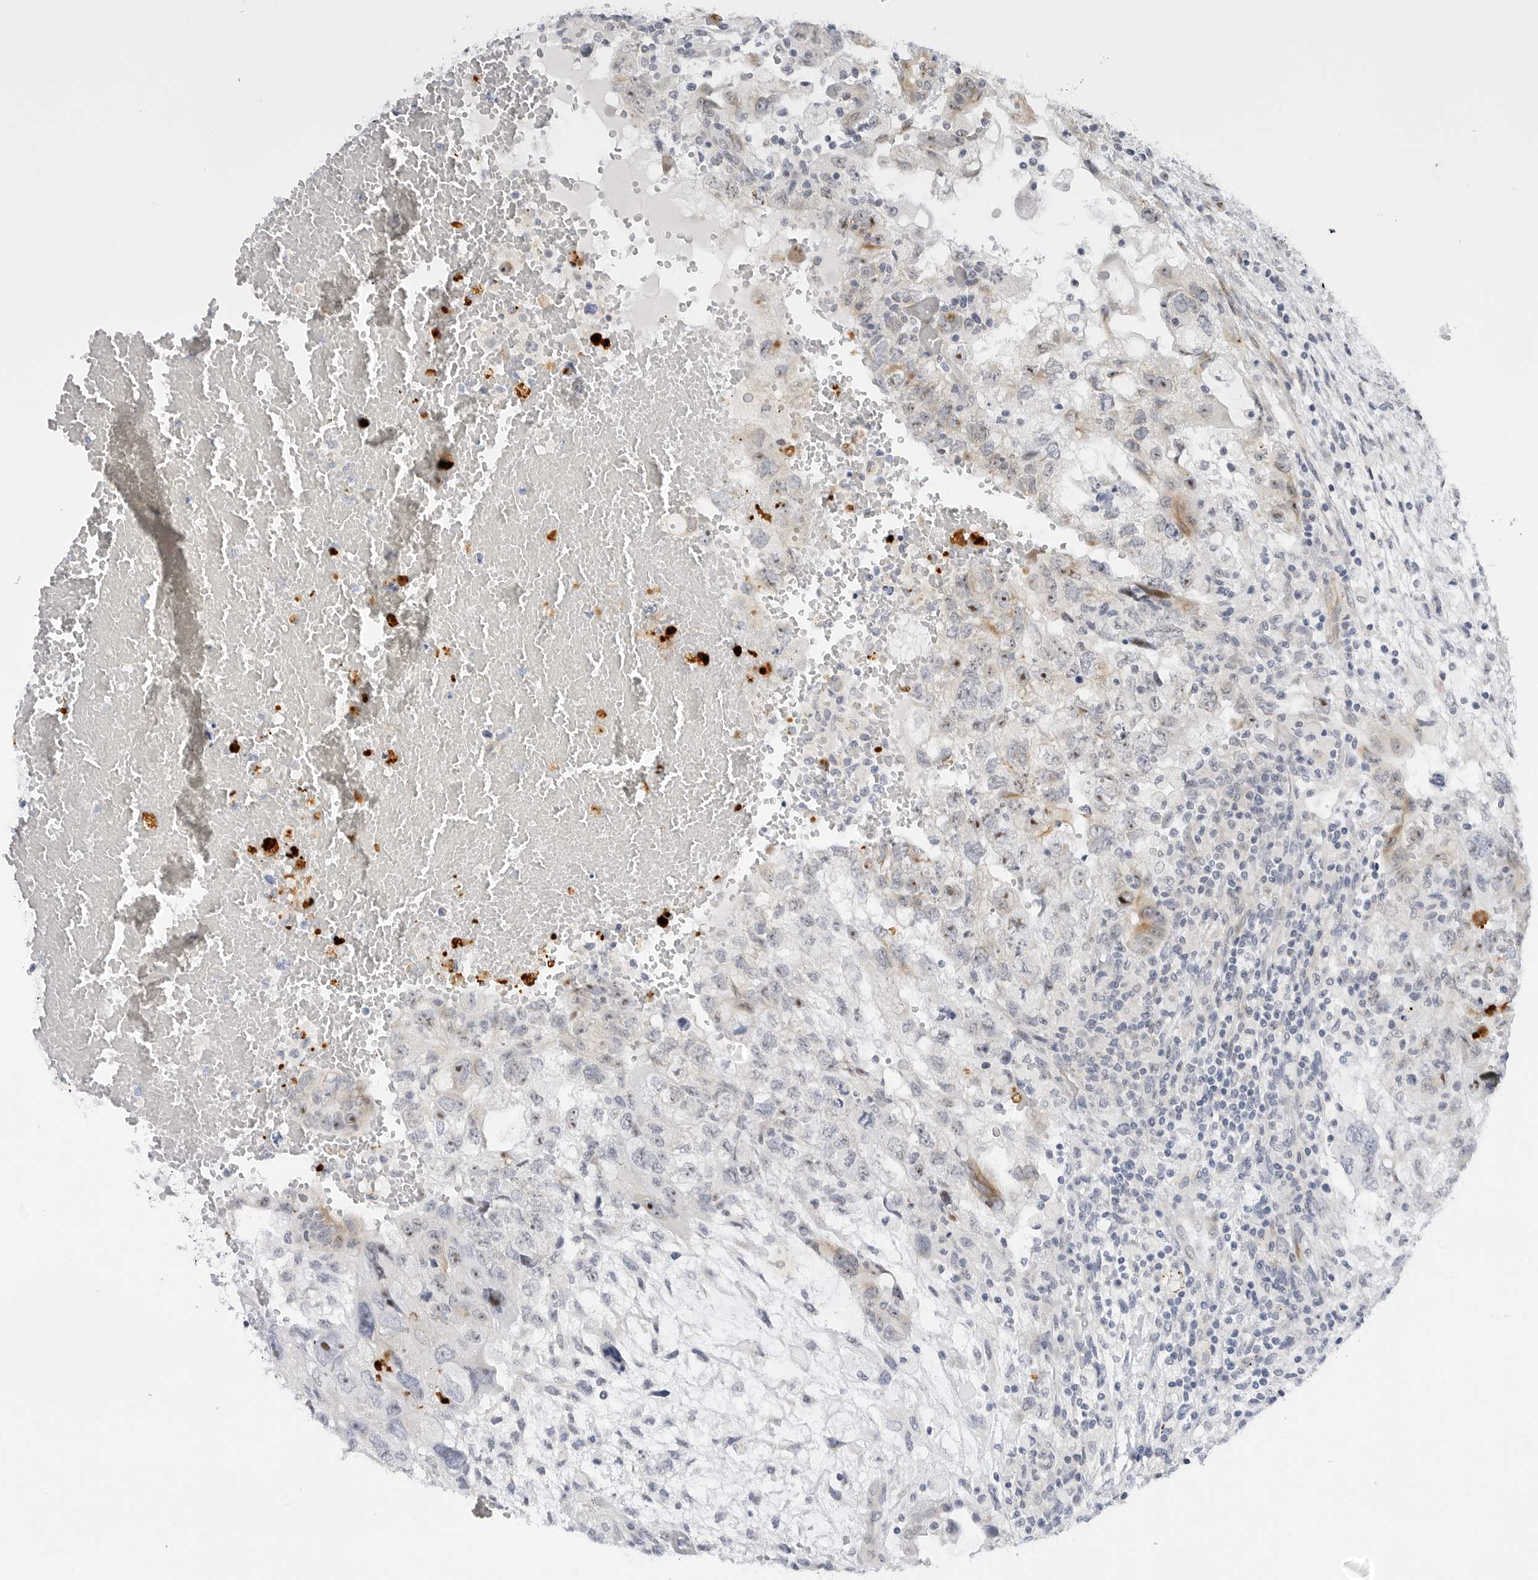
{"staining": {"intensity": "moderate", "quantity": "<25%", "location": "nuclear"}, "tissue": "testis cancer", "cell_type": "Tumor cells", "image_type": "cancer", "snomed": [{"axis": "morphology", "description": "Carcinoma, Embryonal, NOS"}, {"axis": "topography", "description": "Testis"}], "caption": "Protein staining exhibits moderate nuclear staining in about <25% of tumor cells in embryonal carcinoma (testis).", "gene": "MAP2K5", "patient": {"sex": "male", "age": 36}}